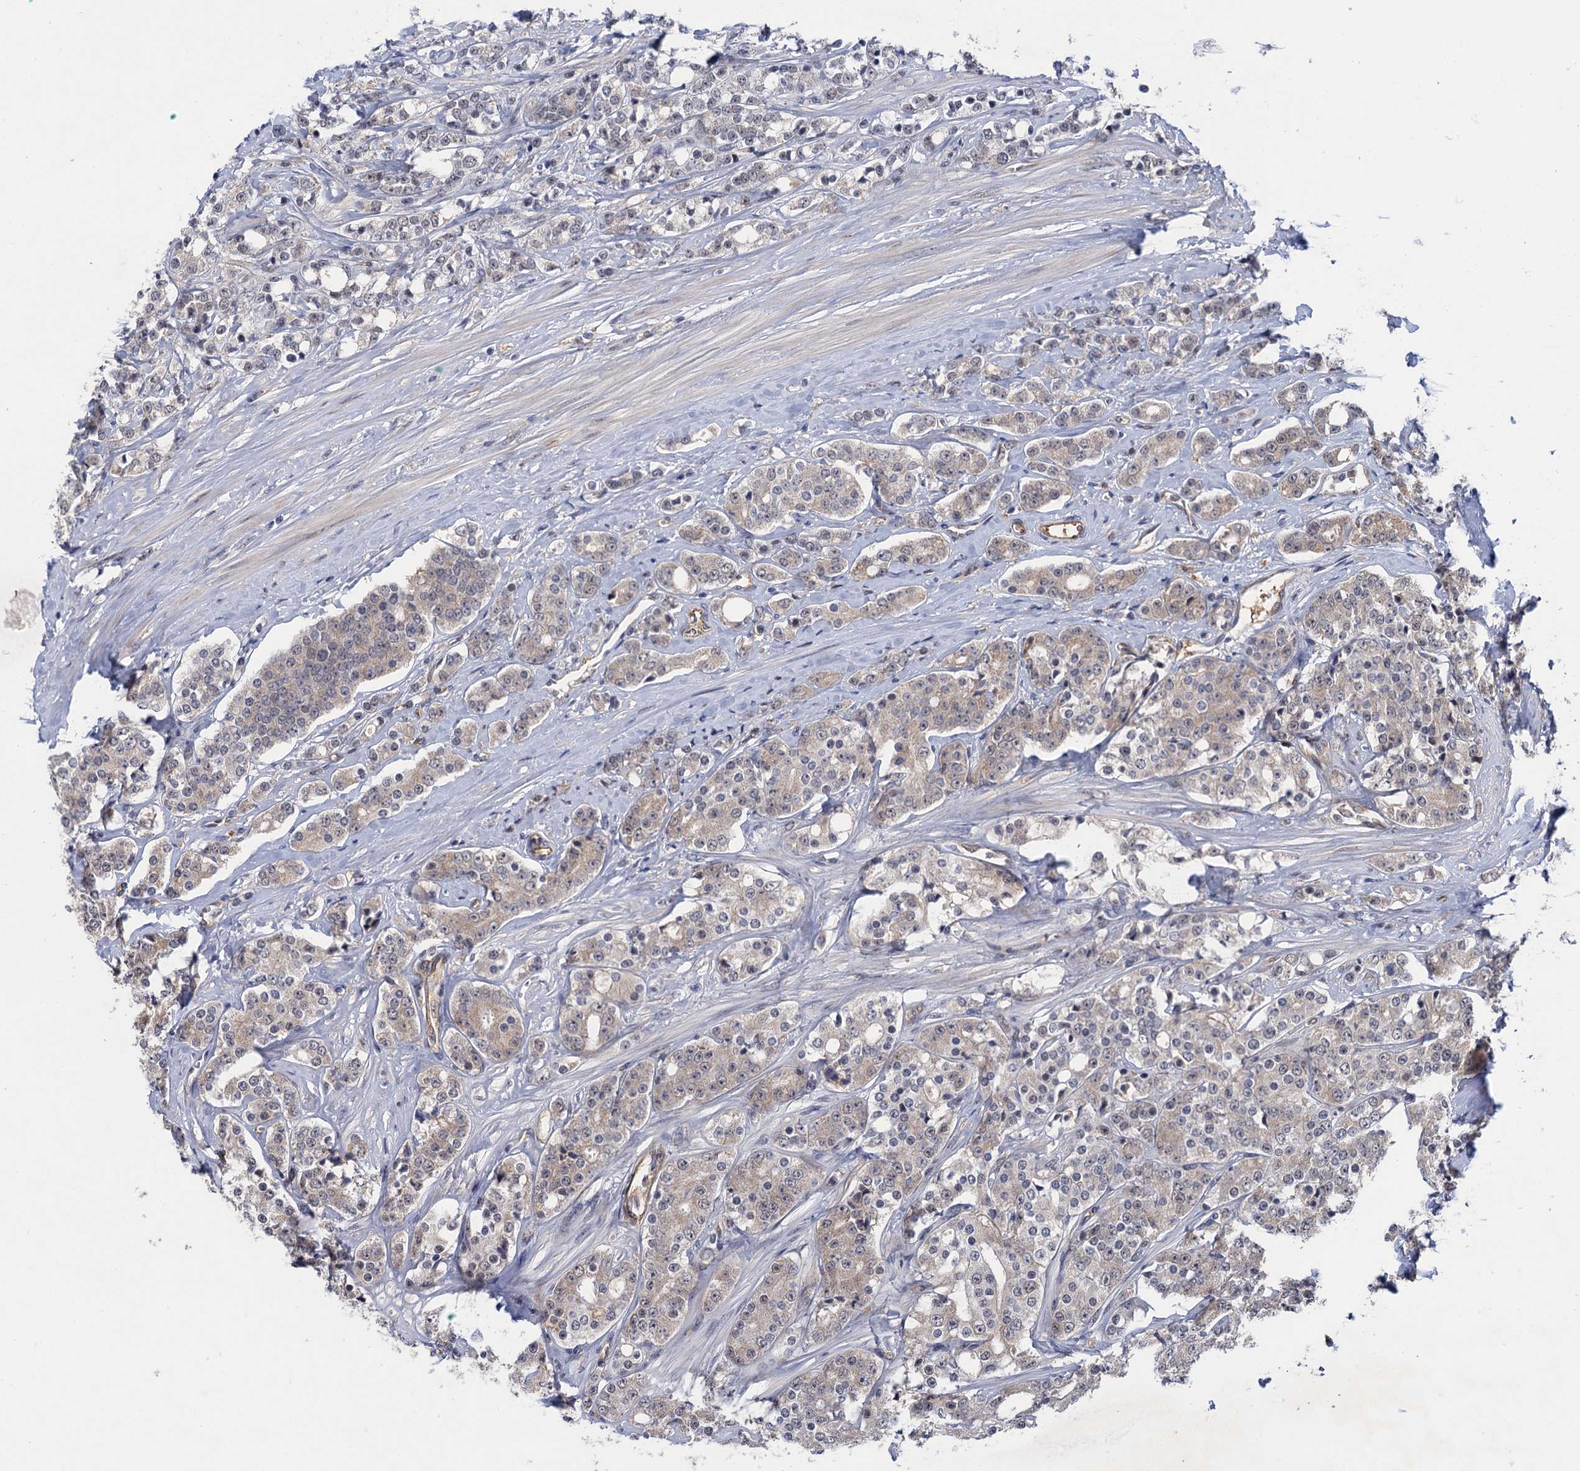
{"staining": {"intensity": "weak", "quantity": "<25%", "location": "cytoplasmic/membranous"}, "tissue": "prostate cancer", "cell_type": "Tumor cells", "image_type": "cancer", "snomed": [{"axis": "morphology", "description": "Adenocarcinoma, High grade"}, {"axis": "topography", "description": "Prostate"}], "caption": "Immunohistochemistry photomicrograph of neoplastic tissue: prostate high-grade adenocarcinoma stained with DAB shows no significant protein positivity in tumor cells.", "gene": "NEK8", "patient": {"sex": "male", "age": 62}}